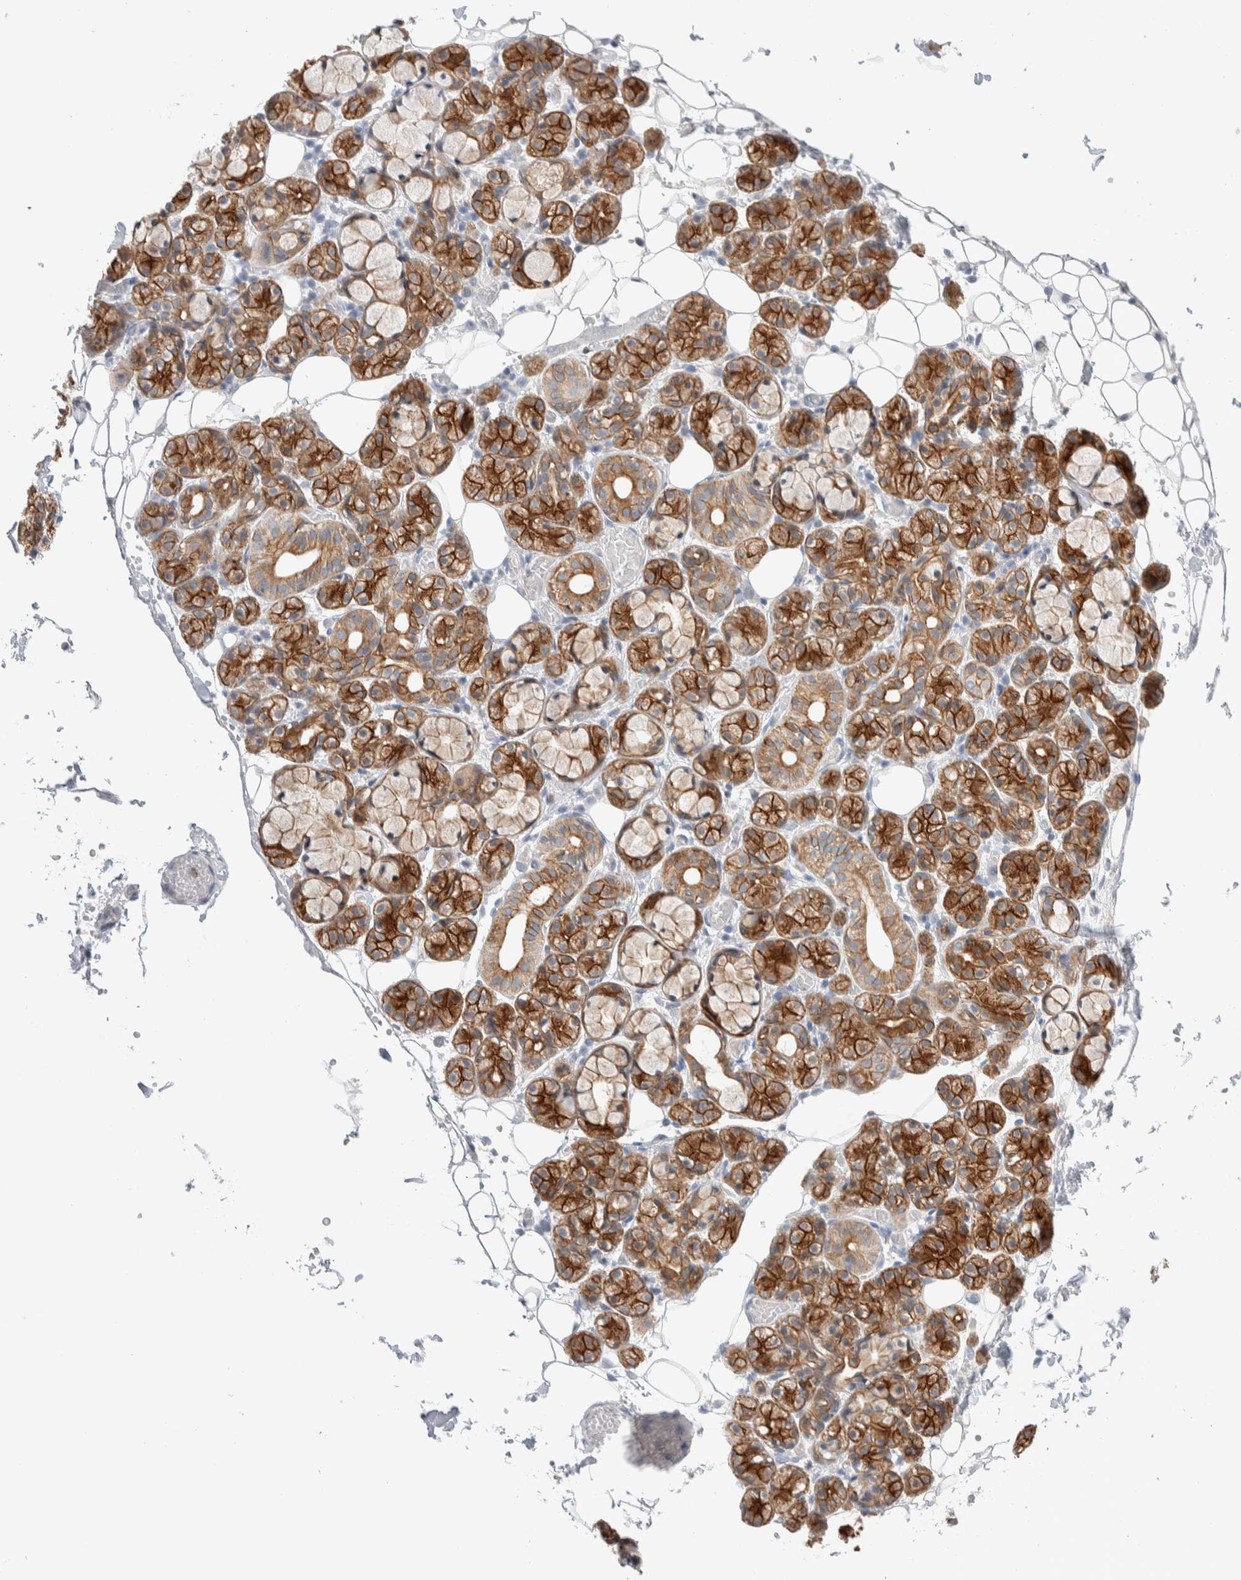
{"staining": {"intensity": "strong", "quantity": ">75%", "location": "cytoplasmic/membranous"}, "tissue": "salivary gland", "cell_type": "Glandular cells", "image_type": "normal", "snomed": [{"axis": "morphology", "description": "Normal tissue, NOS"}, {"axis": "topography", "description": "Salivary gland"}], "caption": "This is a histology image of immunohistochemistry (IHC) staining of benign salivary gland, which shows strong positivity in the cytoplasmic/membranous of glandular cells.", "gene": "C1orf112", "patient": {"sex": "male", "age": 63}}